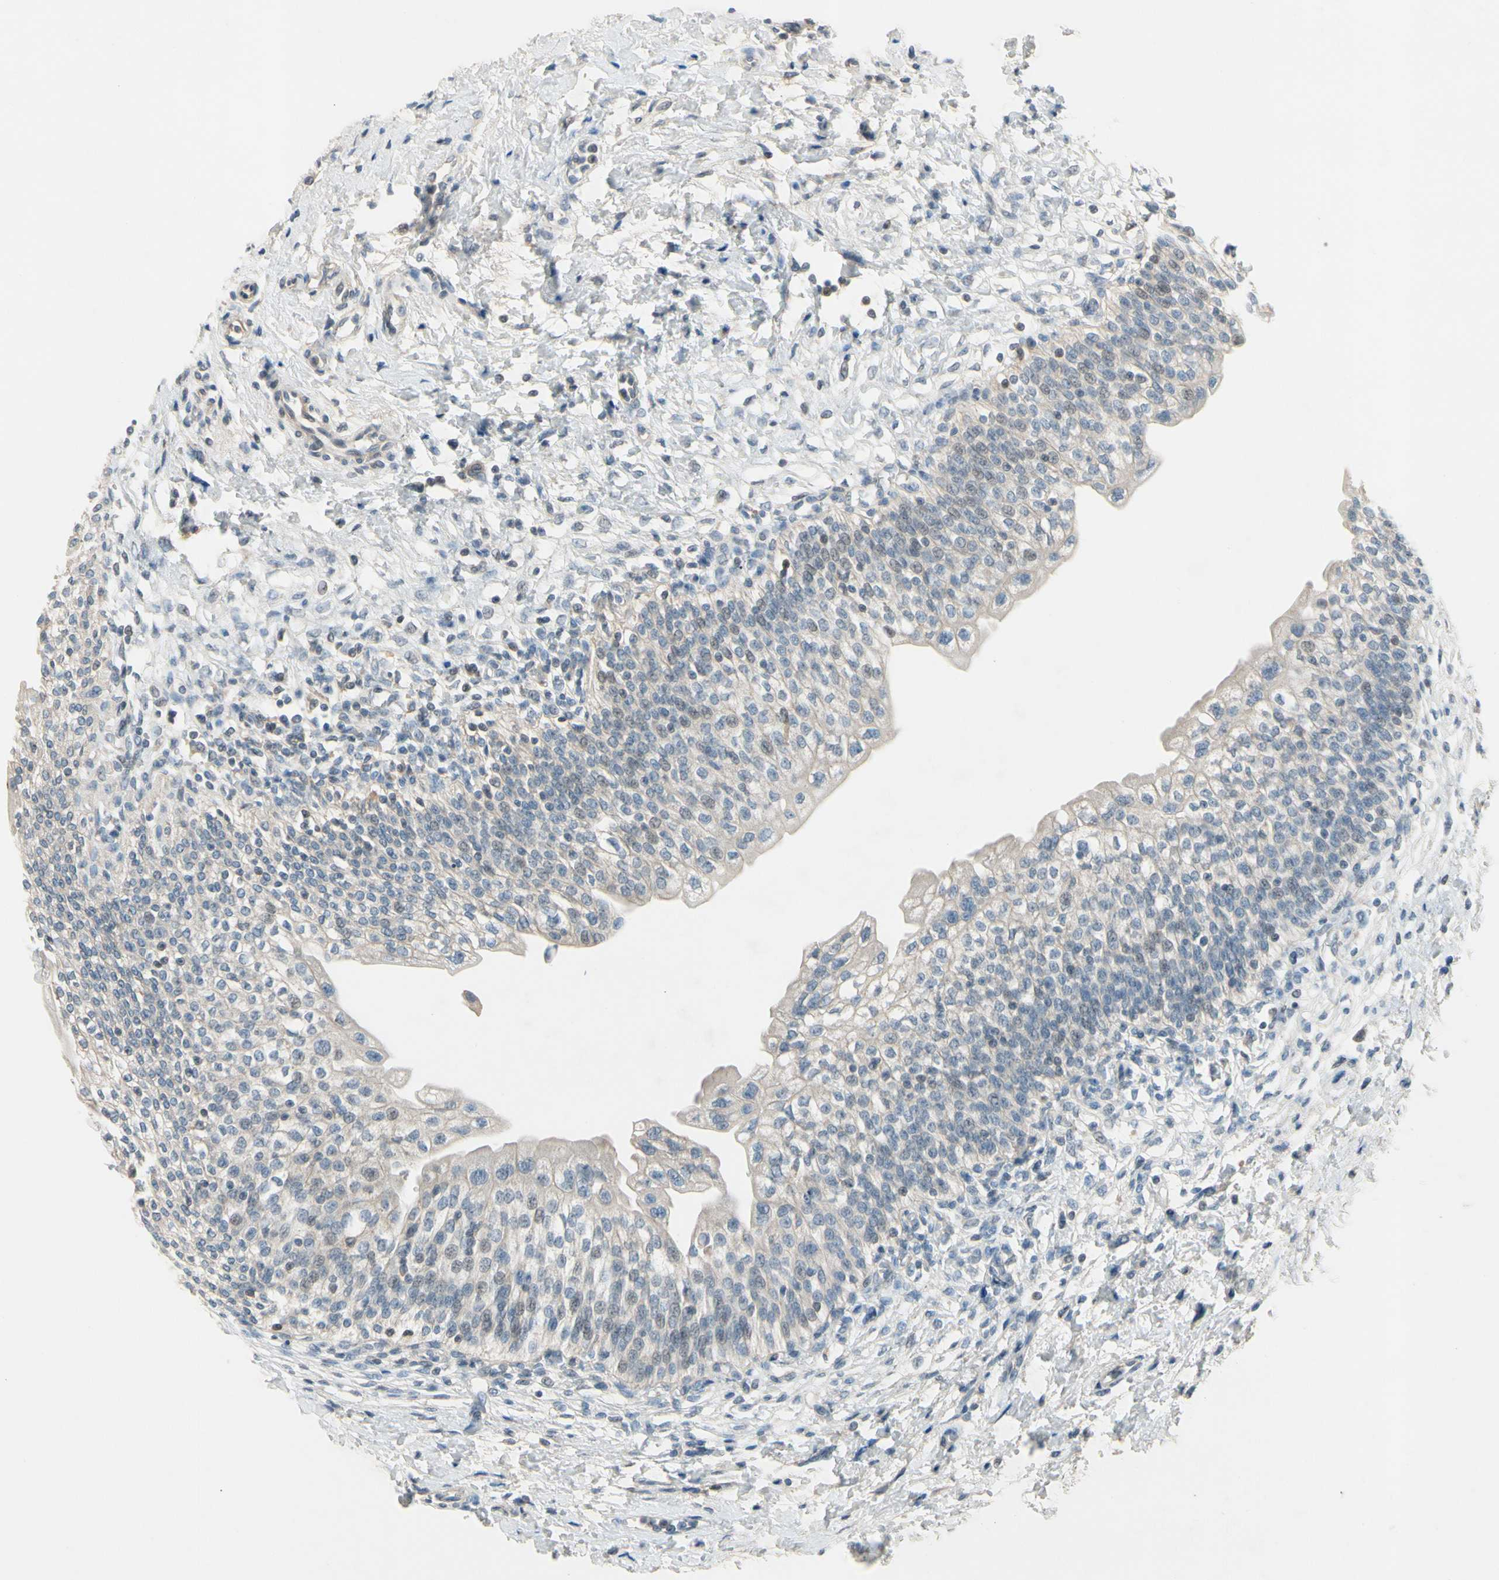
{"staining": {"intensity": "weak", "quantity": "25%-75%", "location": "cytoplasmic/membranous"}, "tissue": "urinary bladder", "cell_type": "Urothelial cells", "image_type": "normal", "snomed": [{"axis": "morphology", "description": "Normal tissue, NOS"}, {"axis": "topography", "description": "Urinary bladder"}], "caption": "Human urinary bladder stained for a protein (brown) exhibits weak cytoplasmic/membranous positive positivity in approximately 25%-75% of urothelial cells.", "gene": "PIP5K1B", "patient": {"sex": "male", "age": 55}}